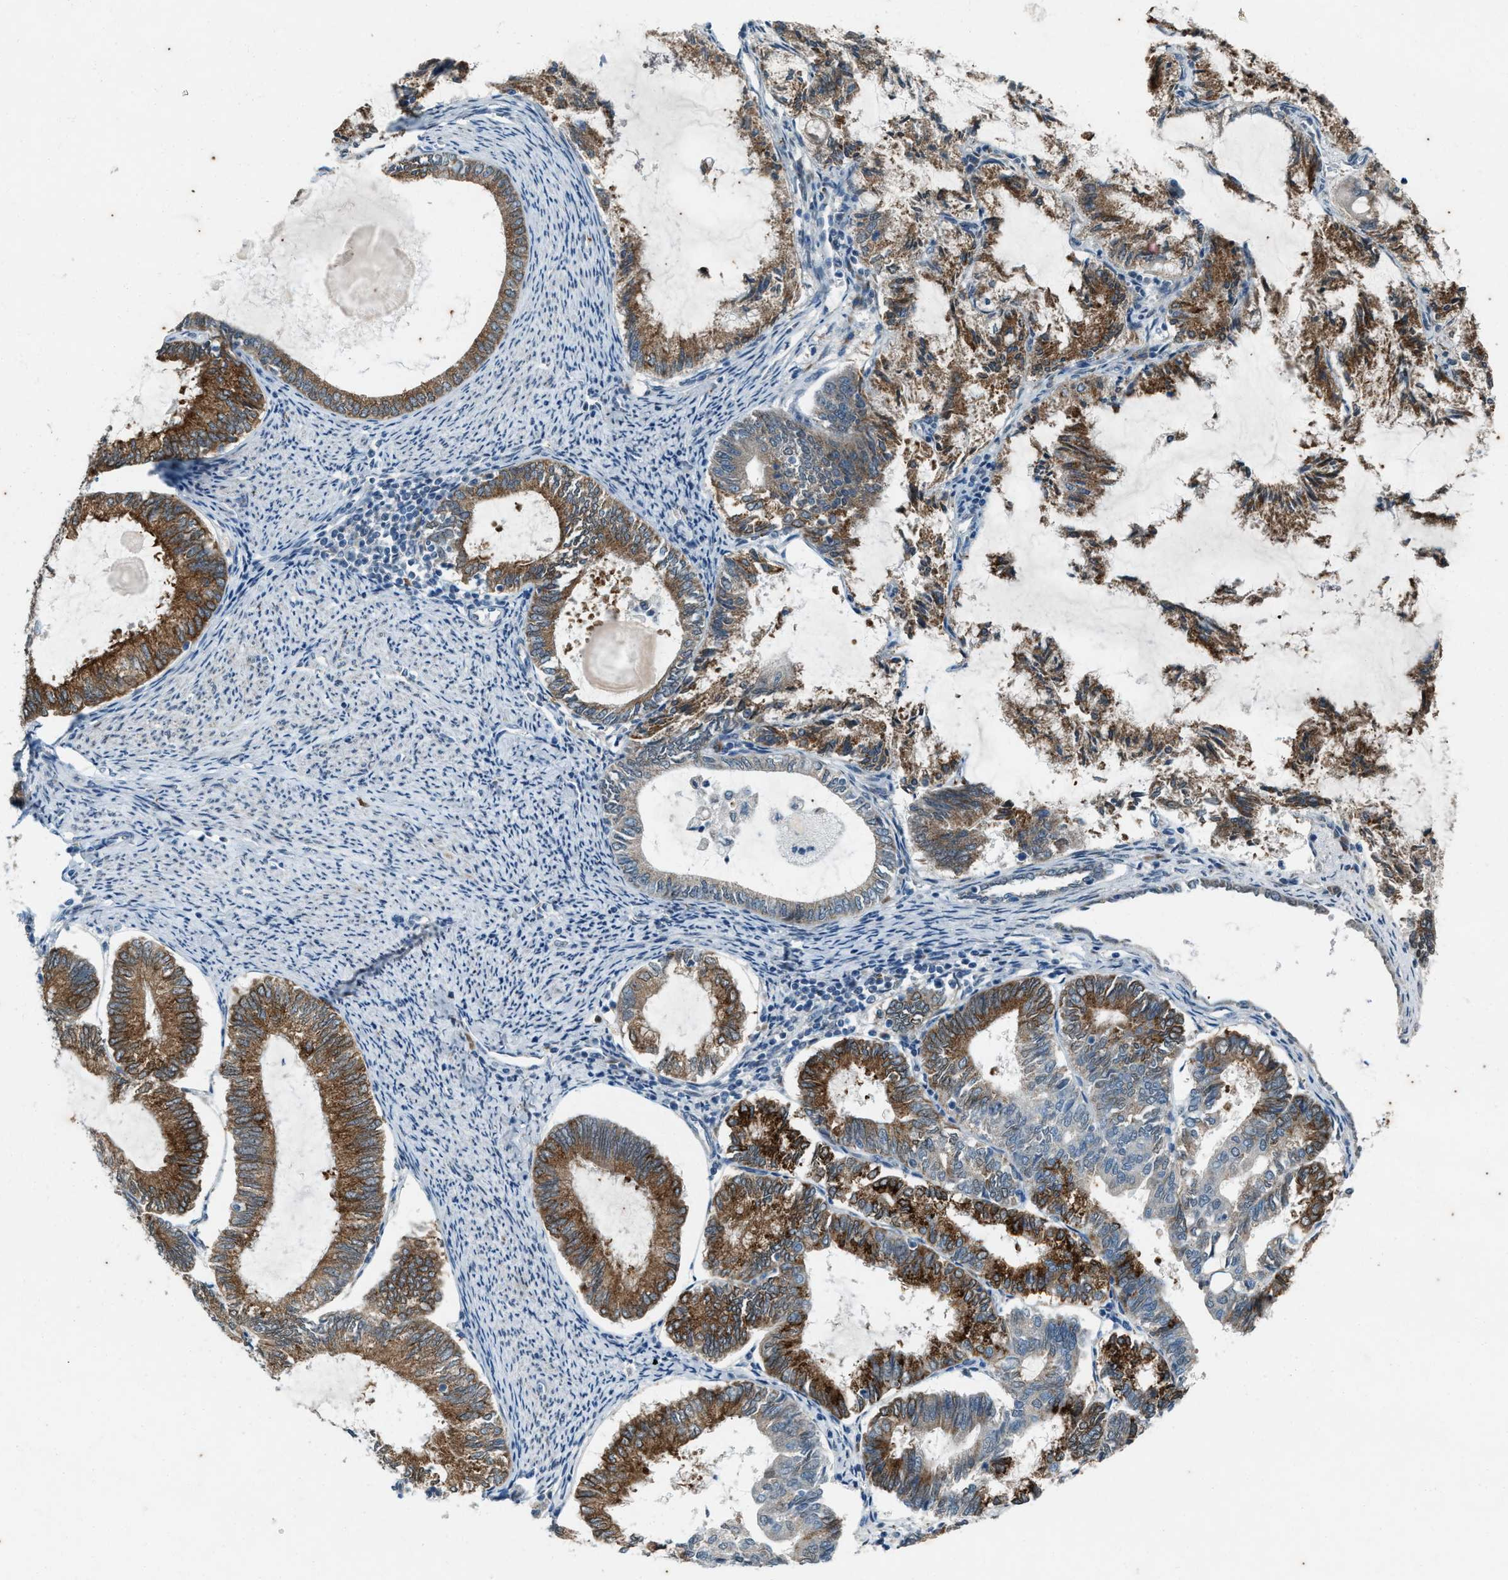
{"staining": {"intensity": "strong", "quantity": ">75%", "location": "cytoplasmic/membranous"}, "tissue": "endometrial cancer", "cell_type": "Tumor cells", "image_type": "cancer", "snomed": [{"axis": "morphology", "description": "Adenocarcinoma, NOS"}, {"axis": "topography", "description": "Endometrium"}], "caption": "Immunohistochemistry (IHC) (DAB) staining of endometrial adenocarcinoma reveals strong cytoplasmic/membranous protein positivity in about >75% of tumor cells. The protein of interest is shown in brown color, while the nuclei are stained blue.", "gene": "CHPF2", "patient": {"sex": "female", "age": 86}}